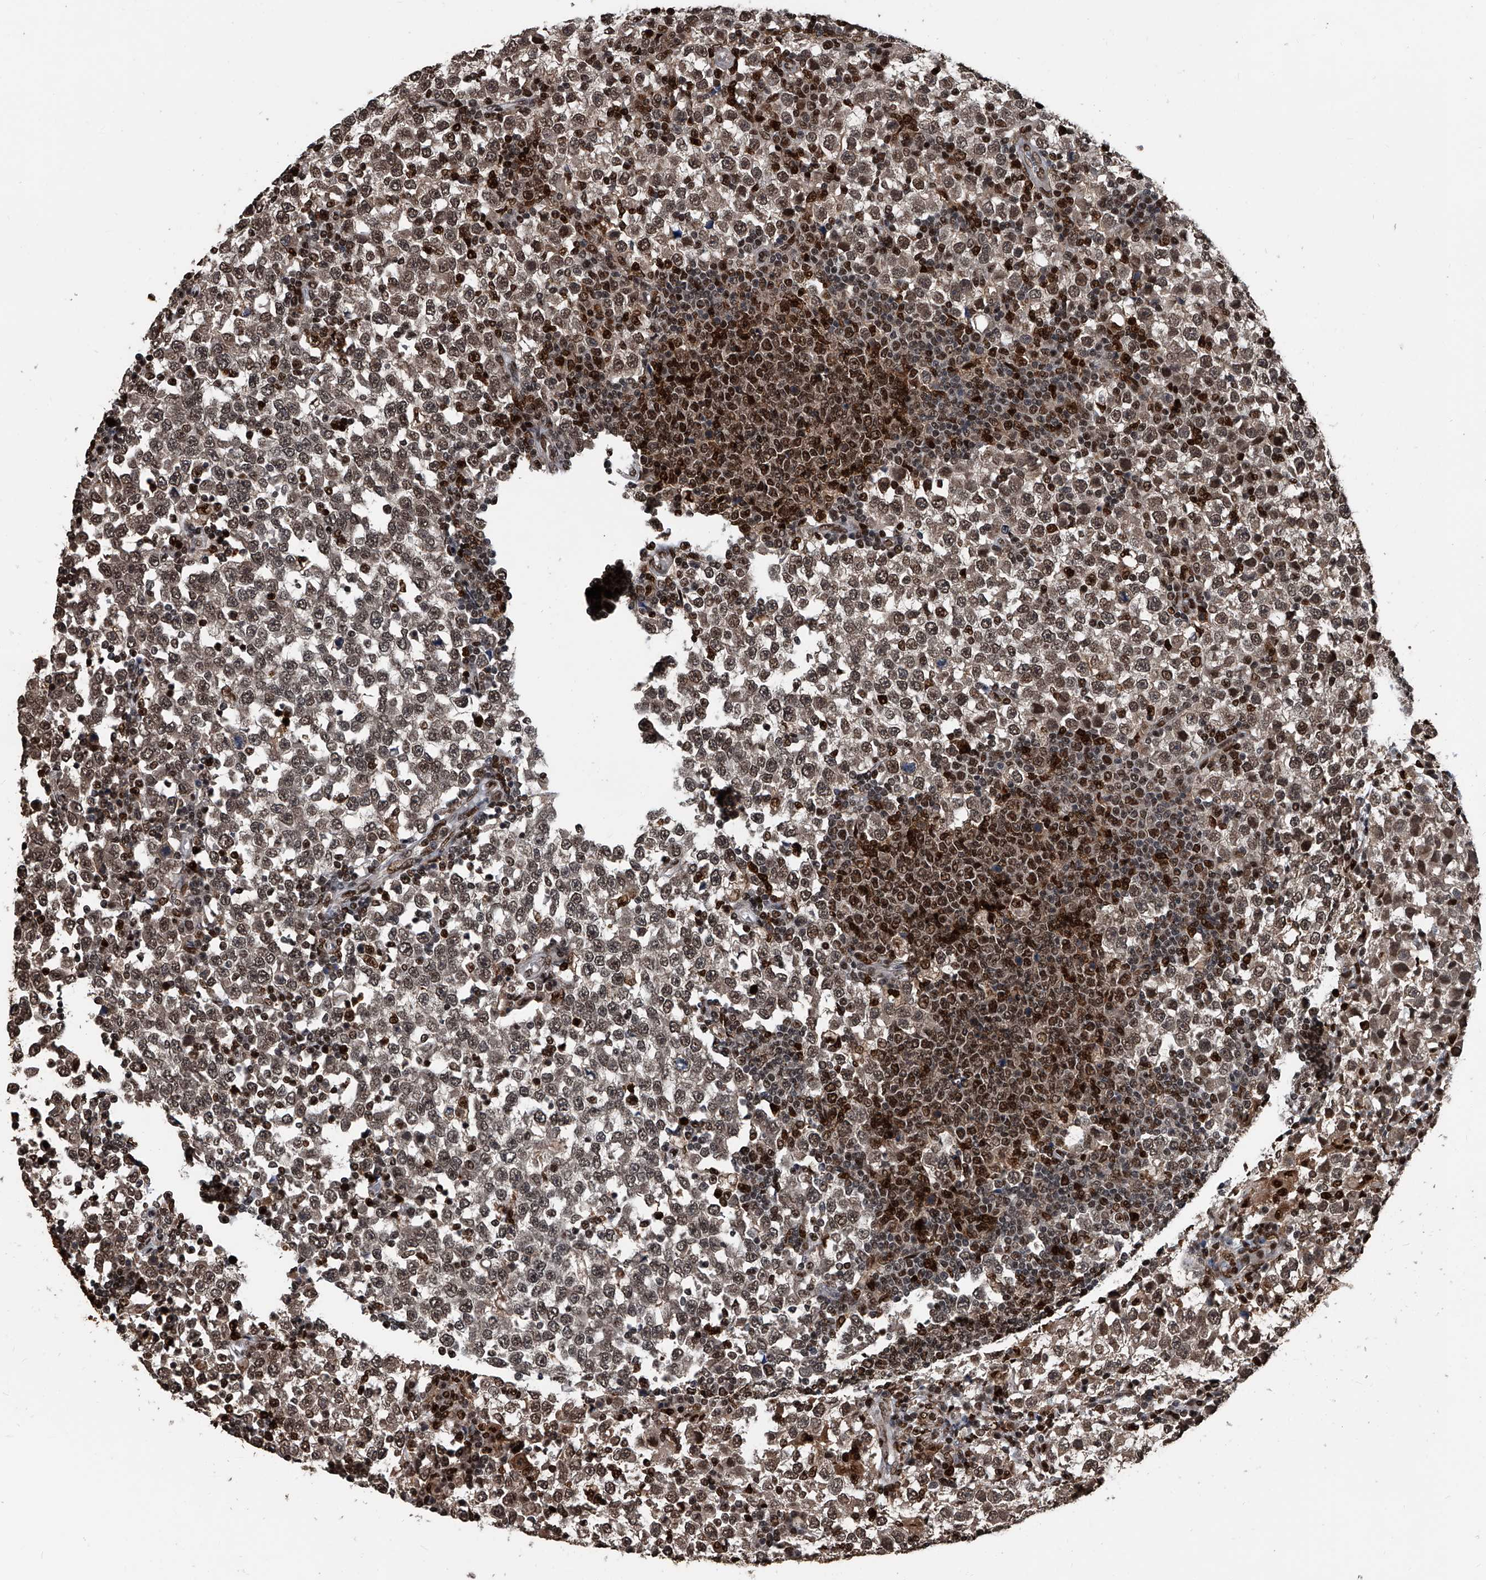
{"staining": {"intensity": "moderate", "quantity": "25%-75%", "location": "nuclear"}, "tissue": "testis cancer", "cell_type": "Tumor cells", "image_type": "cancer", "snomed": [{"axis": "morphology", "description": "Seminoma, NOS"}, {"axis": "topography", "description": "Testis"}], "caption": "This micrograph reveals IHC staining of testis cancer (seminoma), with medium moderate nuclear positivity in approximately 25%-75% of tumor cells.", "gene": "FKBP5", "patient": {"sex": "male", "age": 65}}